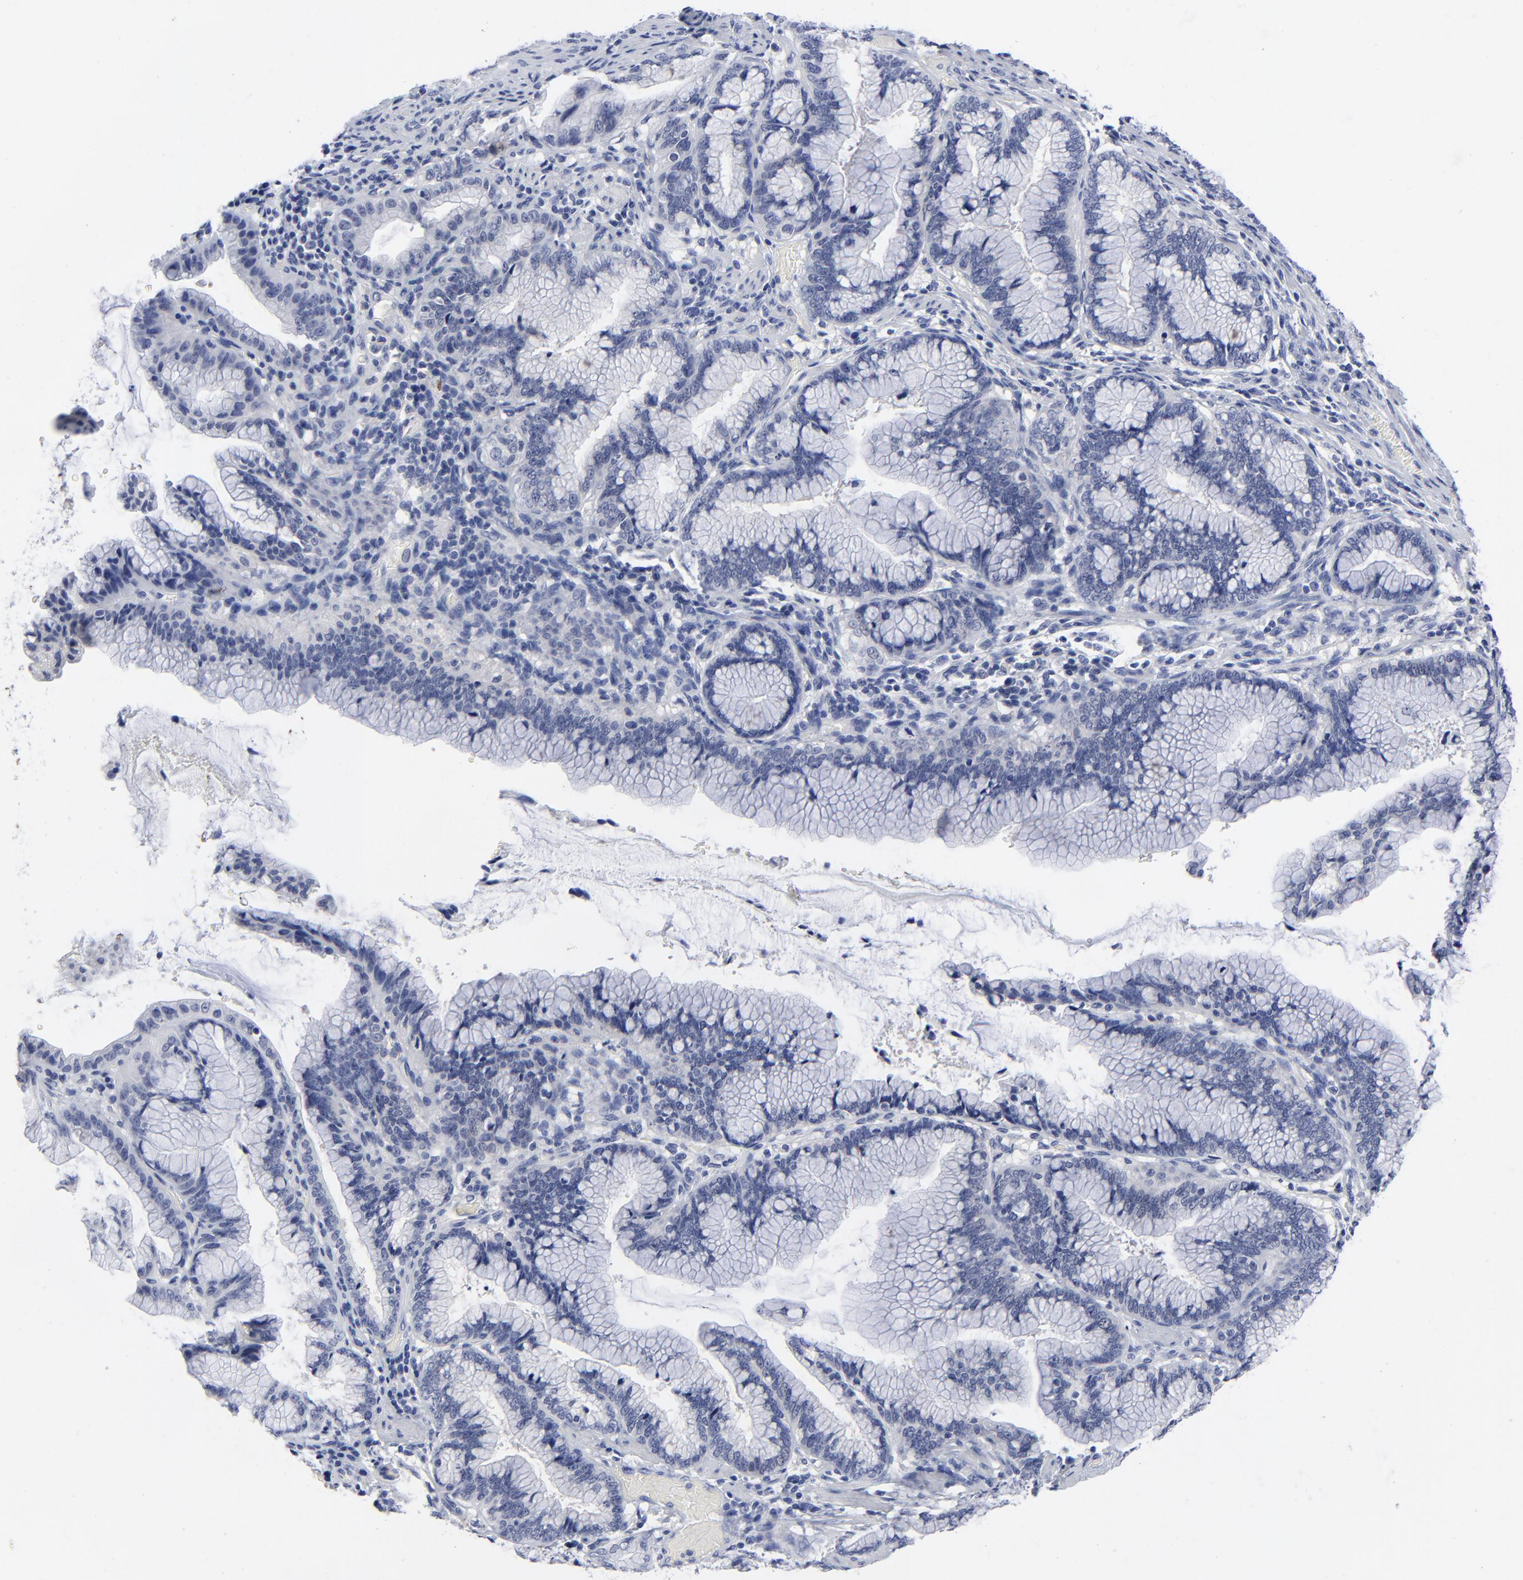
{"staining": {"intensity": "negative", "quantity": "none", "location": "none"}, "tissue": "pancreatic cancer", "cell_type": "Tumor cells", "image_type": "cancer", "snomed": [{"axis": "morphology", "description": "Adenocarcinoma, NOS"}, {"axis": "topography", "description": "Pancreas"}], "caption": "Immunohistochemistry (IHC) micrograph of neoplastic tissue: pancreatic cancer (adenocarcinoma) stained with DAB reveals no significant protein positivity in tumor cells. Brightfield microscopy of immunohistochemistry (IHC) stained with DAB (brown) and hematoxylin (blue), captured at high magnification.", "gene": "CLEC4G", "patient": {"sex": "female", "age": 64}}